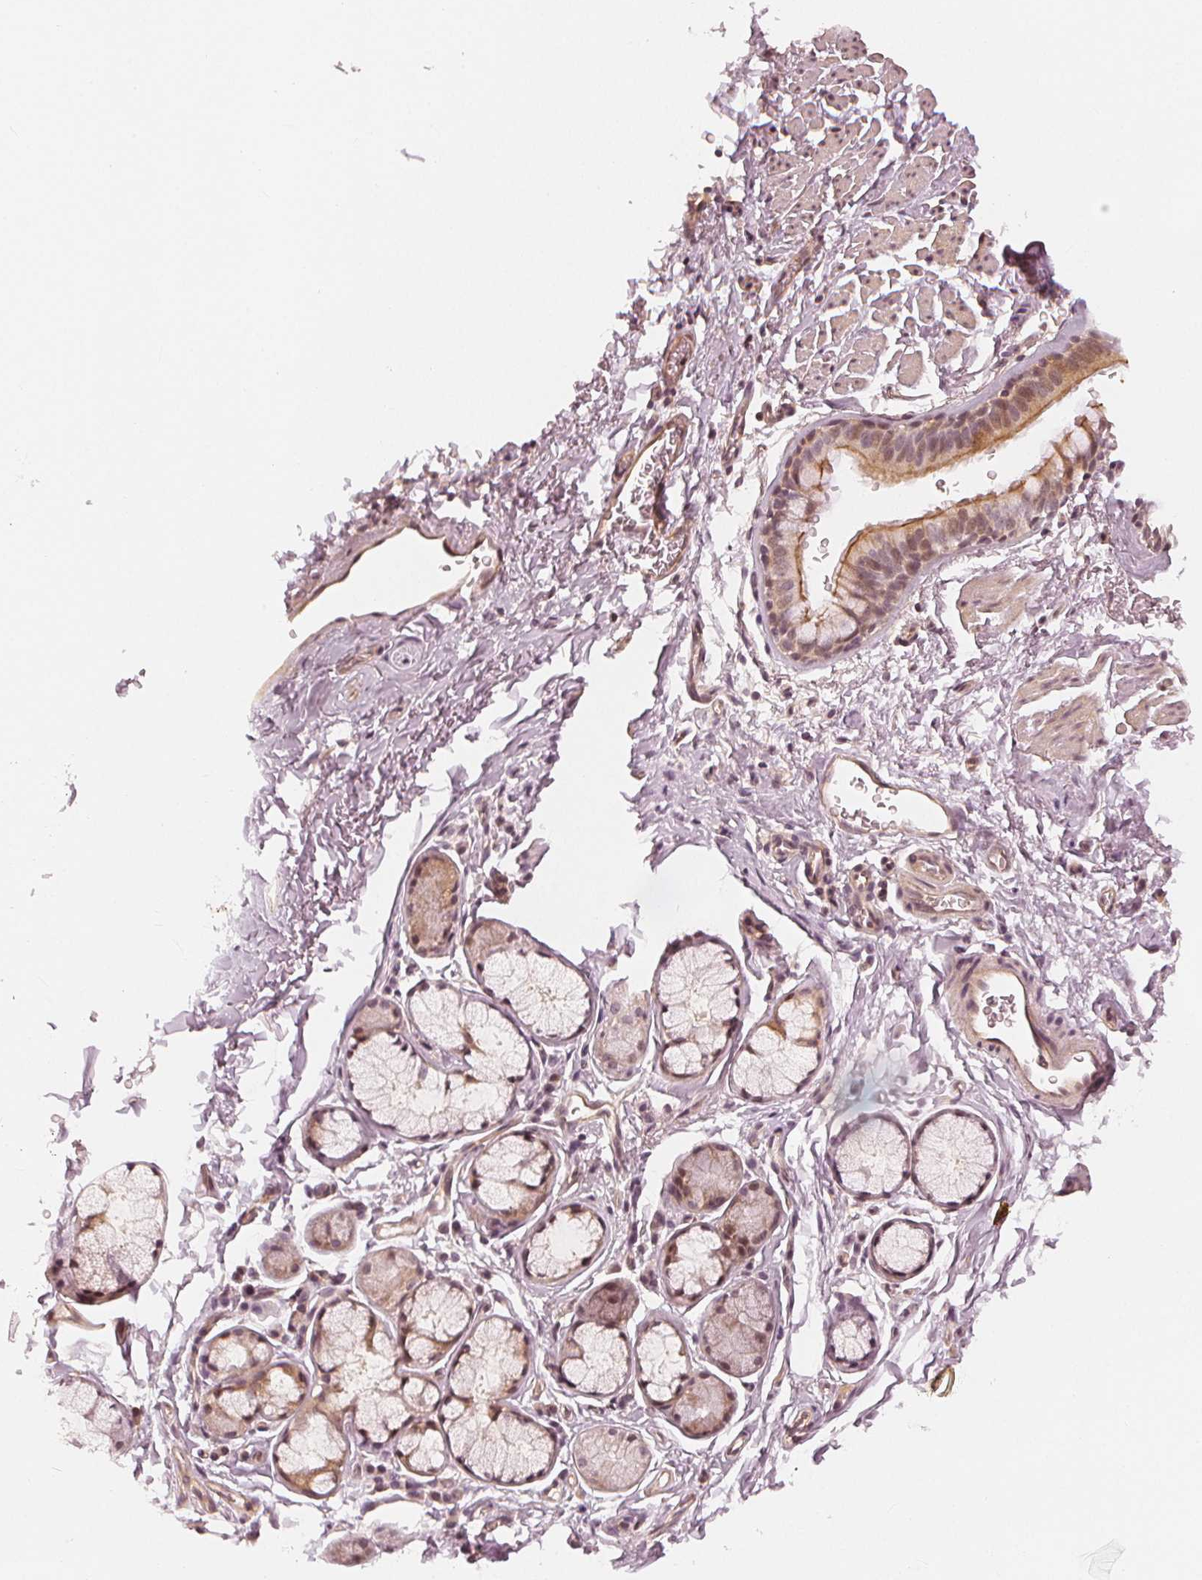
{"staining": {"intensity": "moderate", "quantity": "25%-75%", "location": "cytoplasmic/membranous,nuclear"}, "tissue": "bronchus", "cell_type": "Respiratory epithelial cells", "image_type": "normal", "snomed": [{"axis": "morphology", "description": "Normal tissue, NOS"}, {"axis": "topography", "description": "Bronchus"}], "caption": "This photomicrograph demonstrates benign bronchus stained with IHC to label a protein in brown. The cytoplasmic/membranous,nuclear of respiratory epithelial cells show moderate positivity for the protein. Nuclei are counter-stained blue.", "gene": "SLC34A1", "patient": {"sex": "male", "age": 67}}